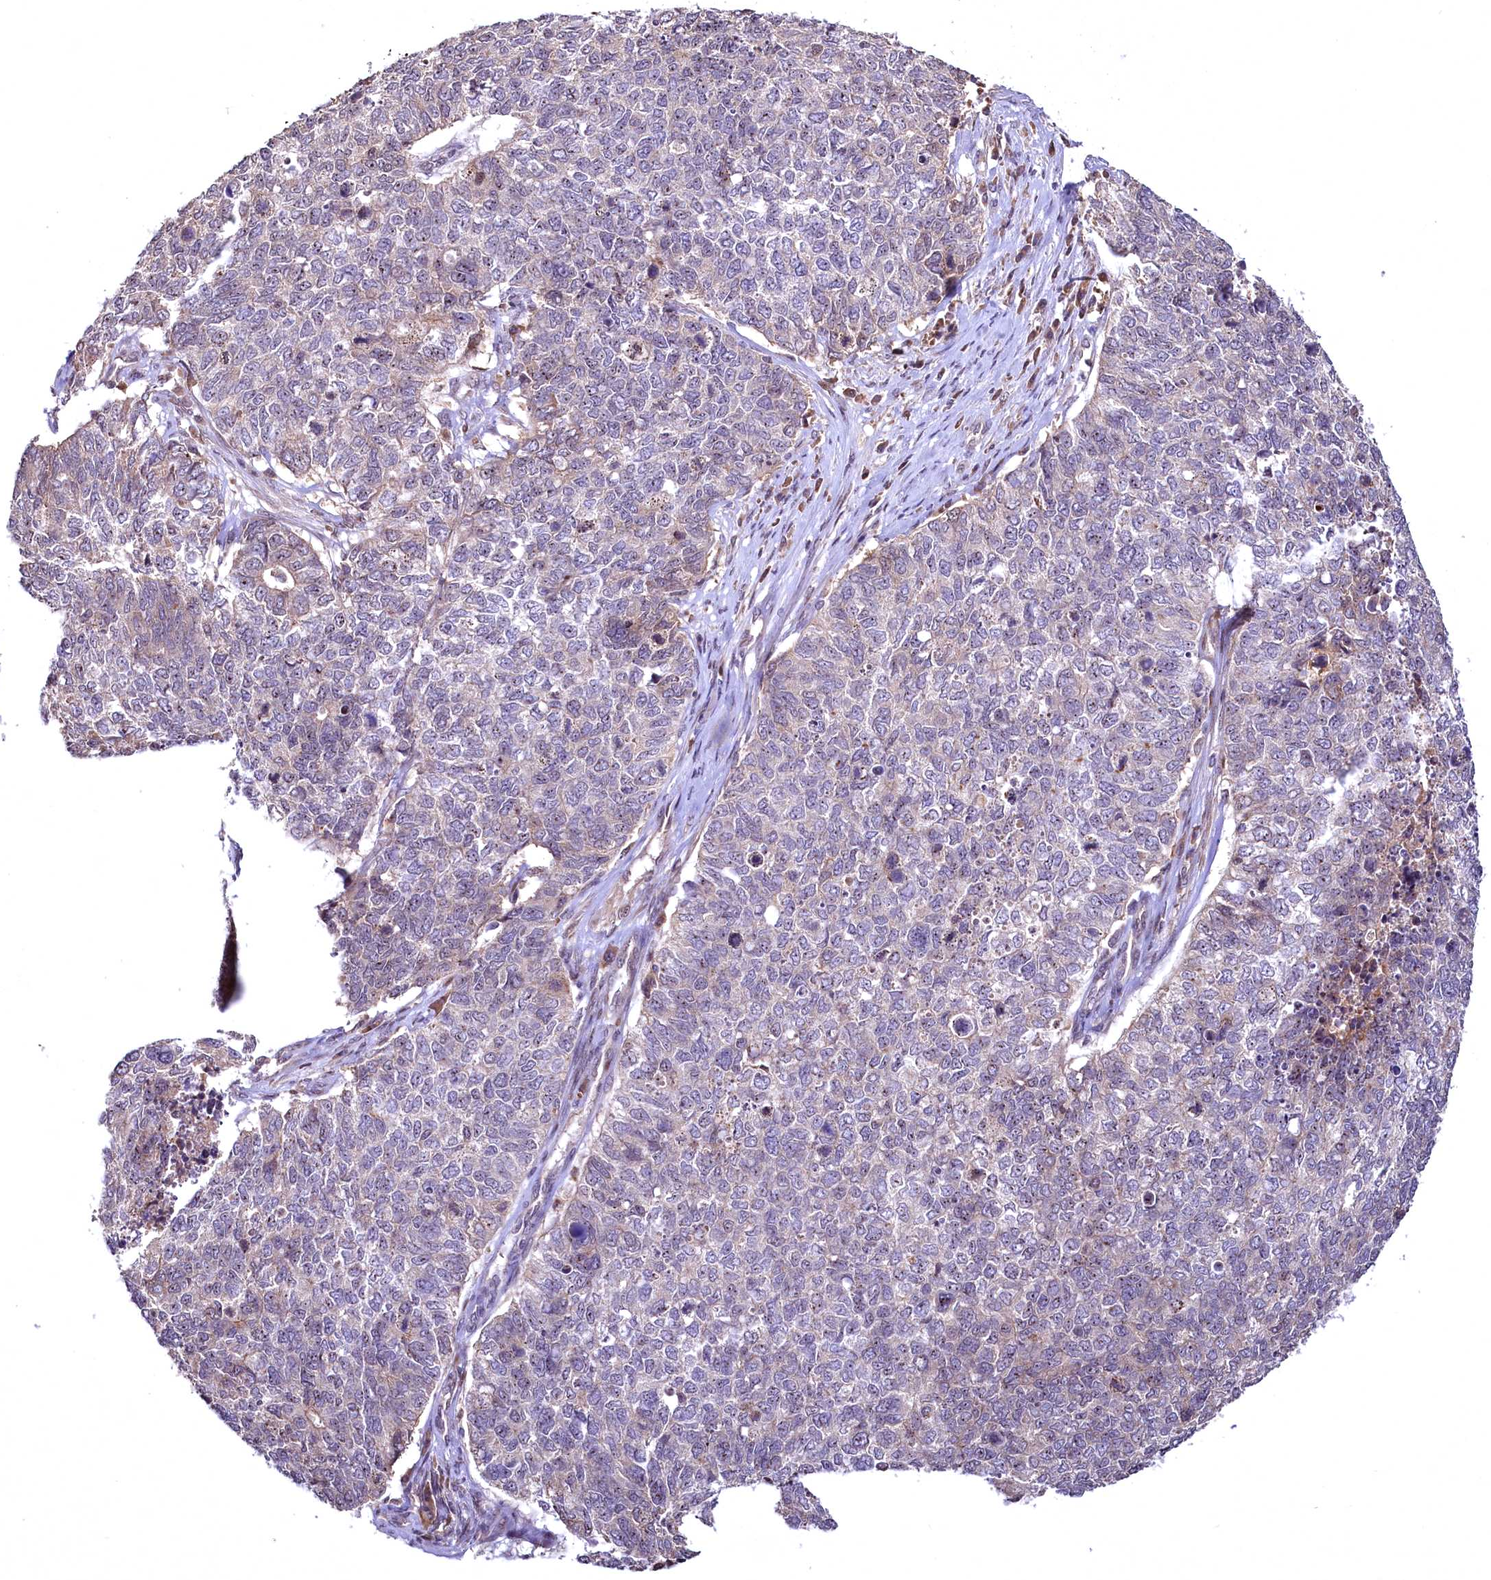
{"staining": {"intensity": "negative", "quantity": "none", "location": "none"}, "tissue": "cervical cancer", "cell_type": "Tumor cells", "image_type": "cancer", "snomed": [{"axis": "morphology", "description": "Squamous cell carcinoma, NOS"}, {"axis": "topography", "description": "Cervix"}], "caption": "The histopathology image demonstrates no staining of tumor cells in cervical cancer (squamous cell carcinoma). (Stains: DAB (3,3'-diaminobenzidine) immunohistochemistry with hematoxylin counter stain, Microscopy: brightfield microscopy at high magnification).", "gene": "N4BP2L1", "patient": {"sex": "female", "age": 63}}